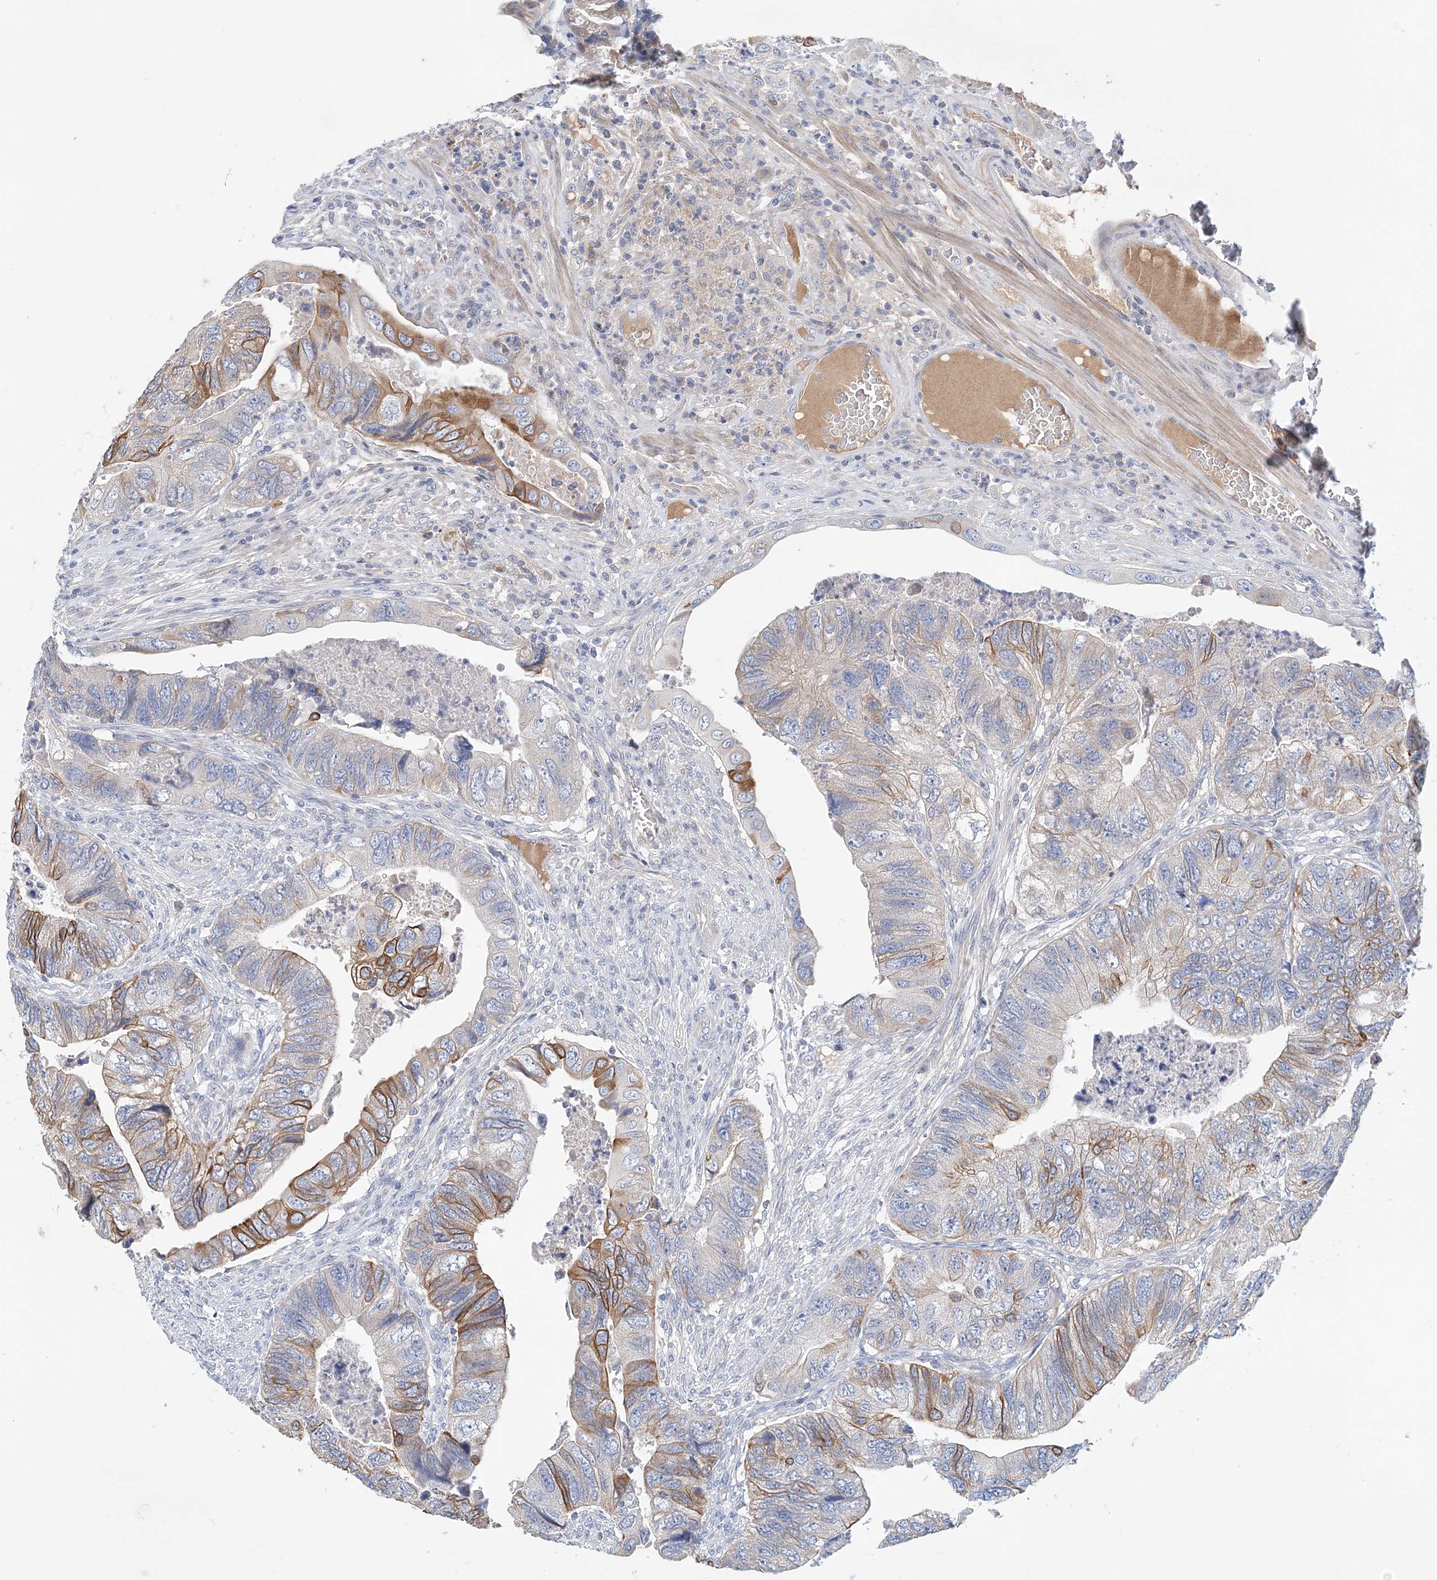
{"staining": {"intensity": "moderate", "quantity": "25%-75%", "location": "cytoplasmic/membranous"}, "tissue": "colorectal cancer", "cell_type": "Tumor cells", "image_type": "cancer", "snomed": [{"axis": "morphology", "description": "Adenocarcinoma, NOS"}, {"axis": "topography", "description": "Rectum"}], "caption": "Approximately 25%-75% of tumor cells in adenocarcinoma (colorectal) display moderate cytoplasmic/membranous protein staining as visualized by brown immunohistochemical staining.", "gene": "LRRIQ4", "patient": {"sex": "male", "age": 63}}